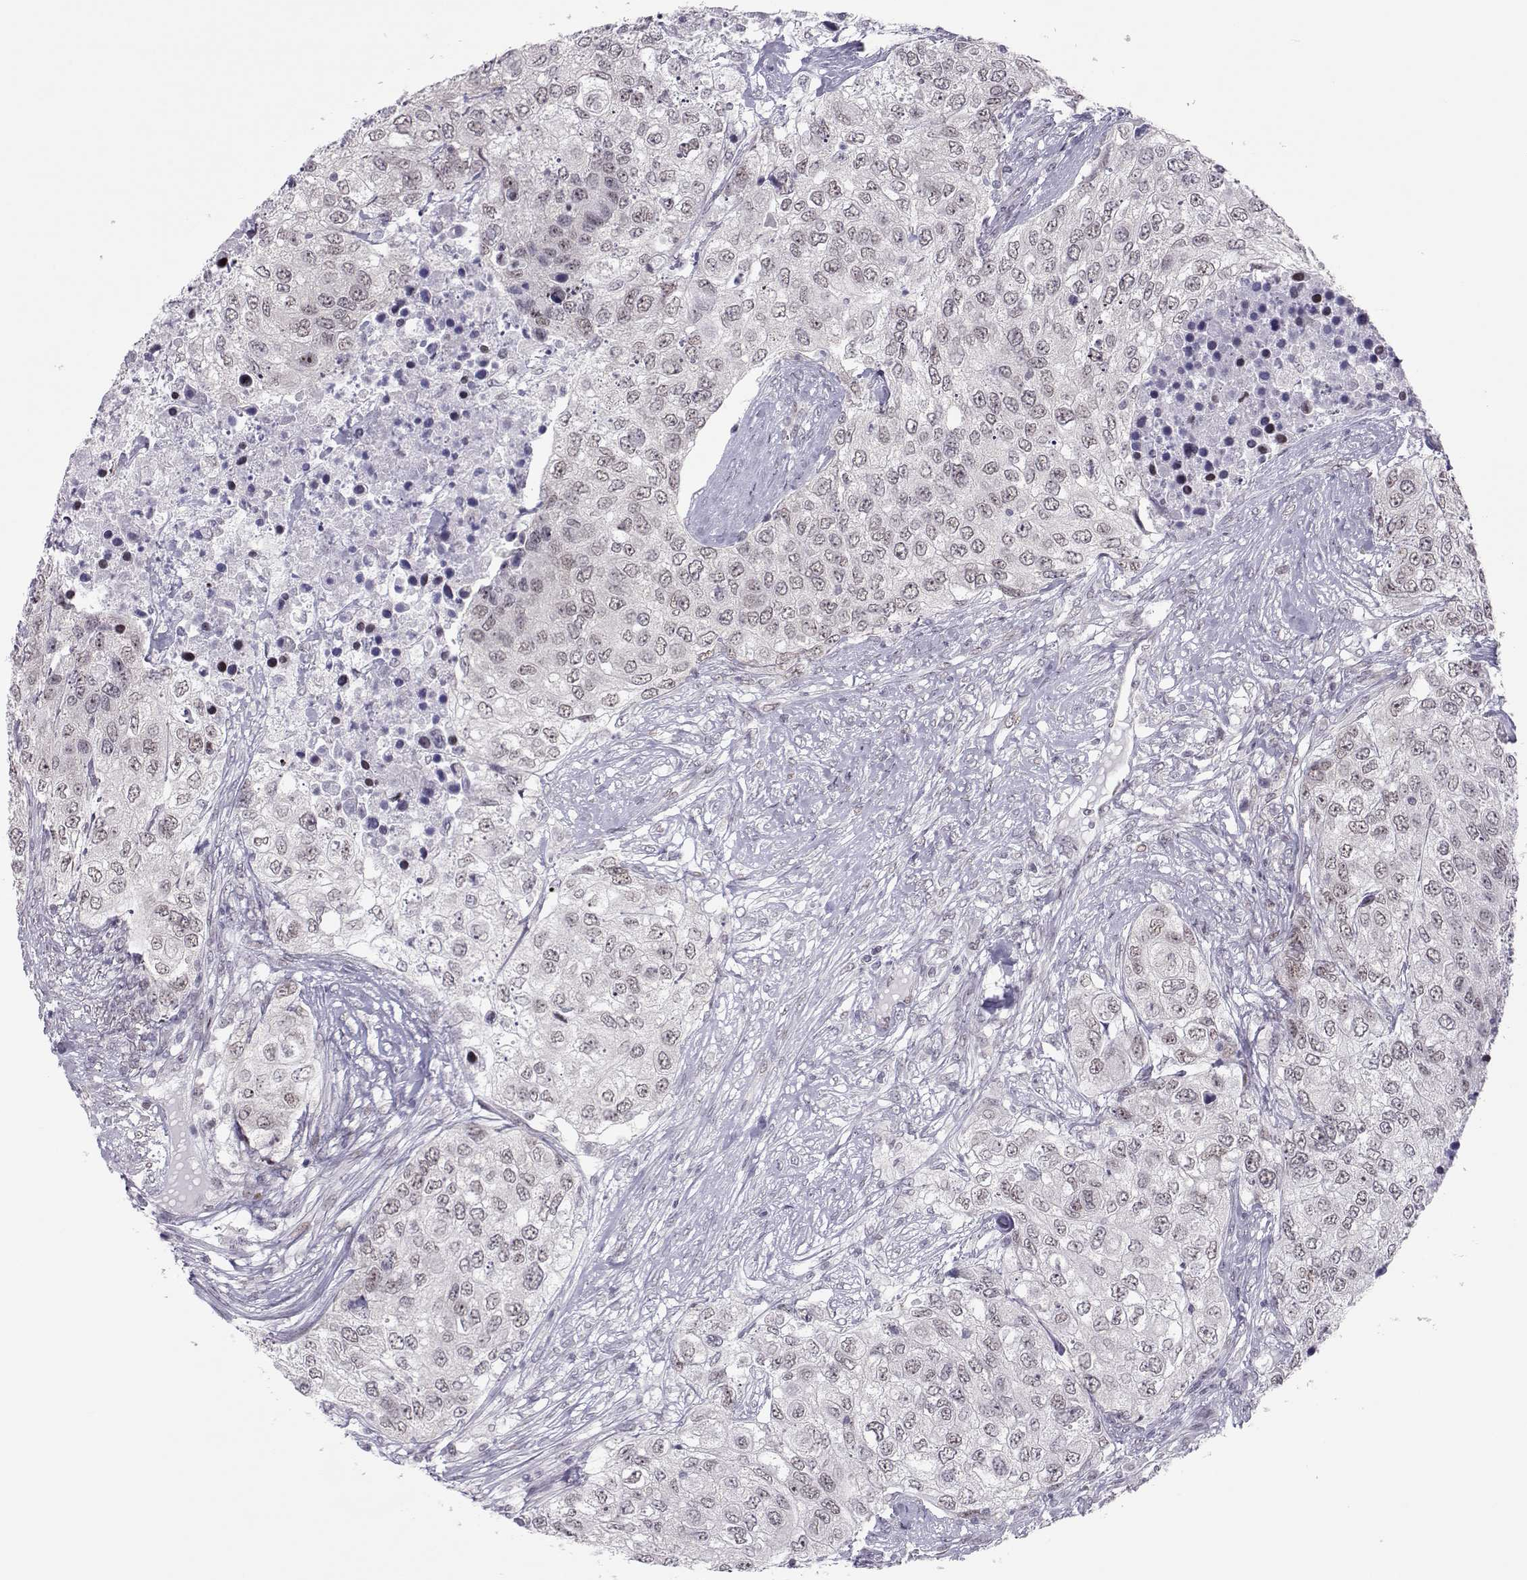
{"staining": {"intensity": "weak", "quantity": "<25%", "location": "nuclear"}, "tissue": "urothelial cancer", "cell_type": "Tumor cells", "image_type": "cancer", "snomed": [{"axis": "morphology", "description": "Urothelial carcinoma, High grade"}, {"axis": "topography", "description": "Urinary bladder"}], "caption": "IHC photomicrograph of neoplastic tissue: urothelial carcinoma (high-grade) stained with DAB (3,3'-diaminobenzidine) demonstrates no significant protein expression in tumor cells.", "gene": "SIX6", "patient": {"sex": "female", "age": 78}}